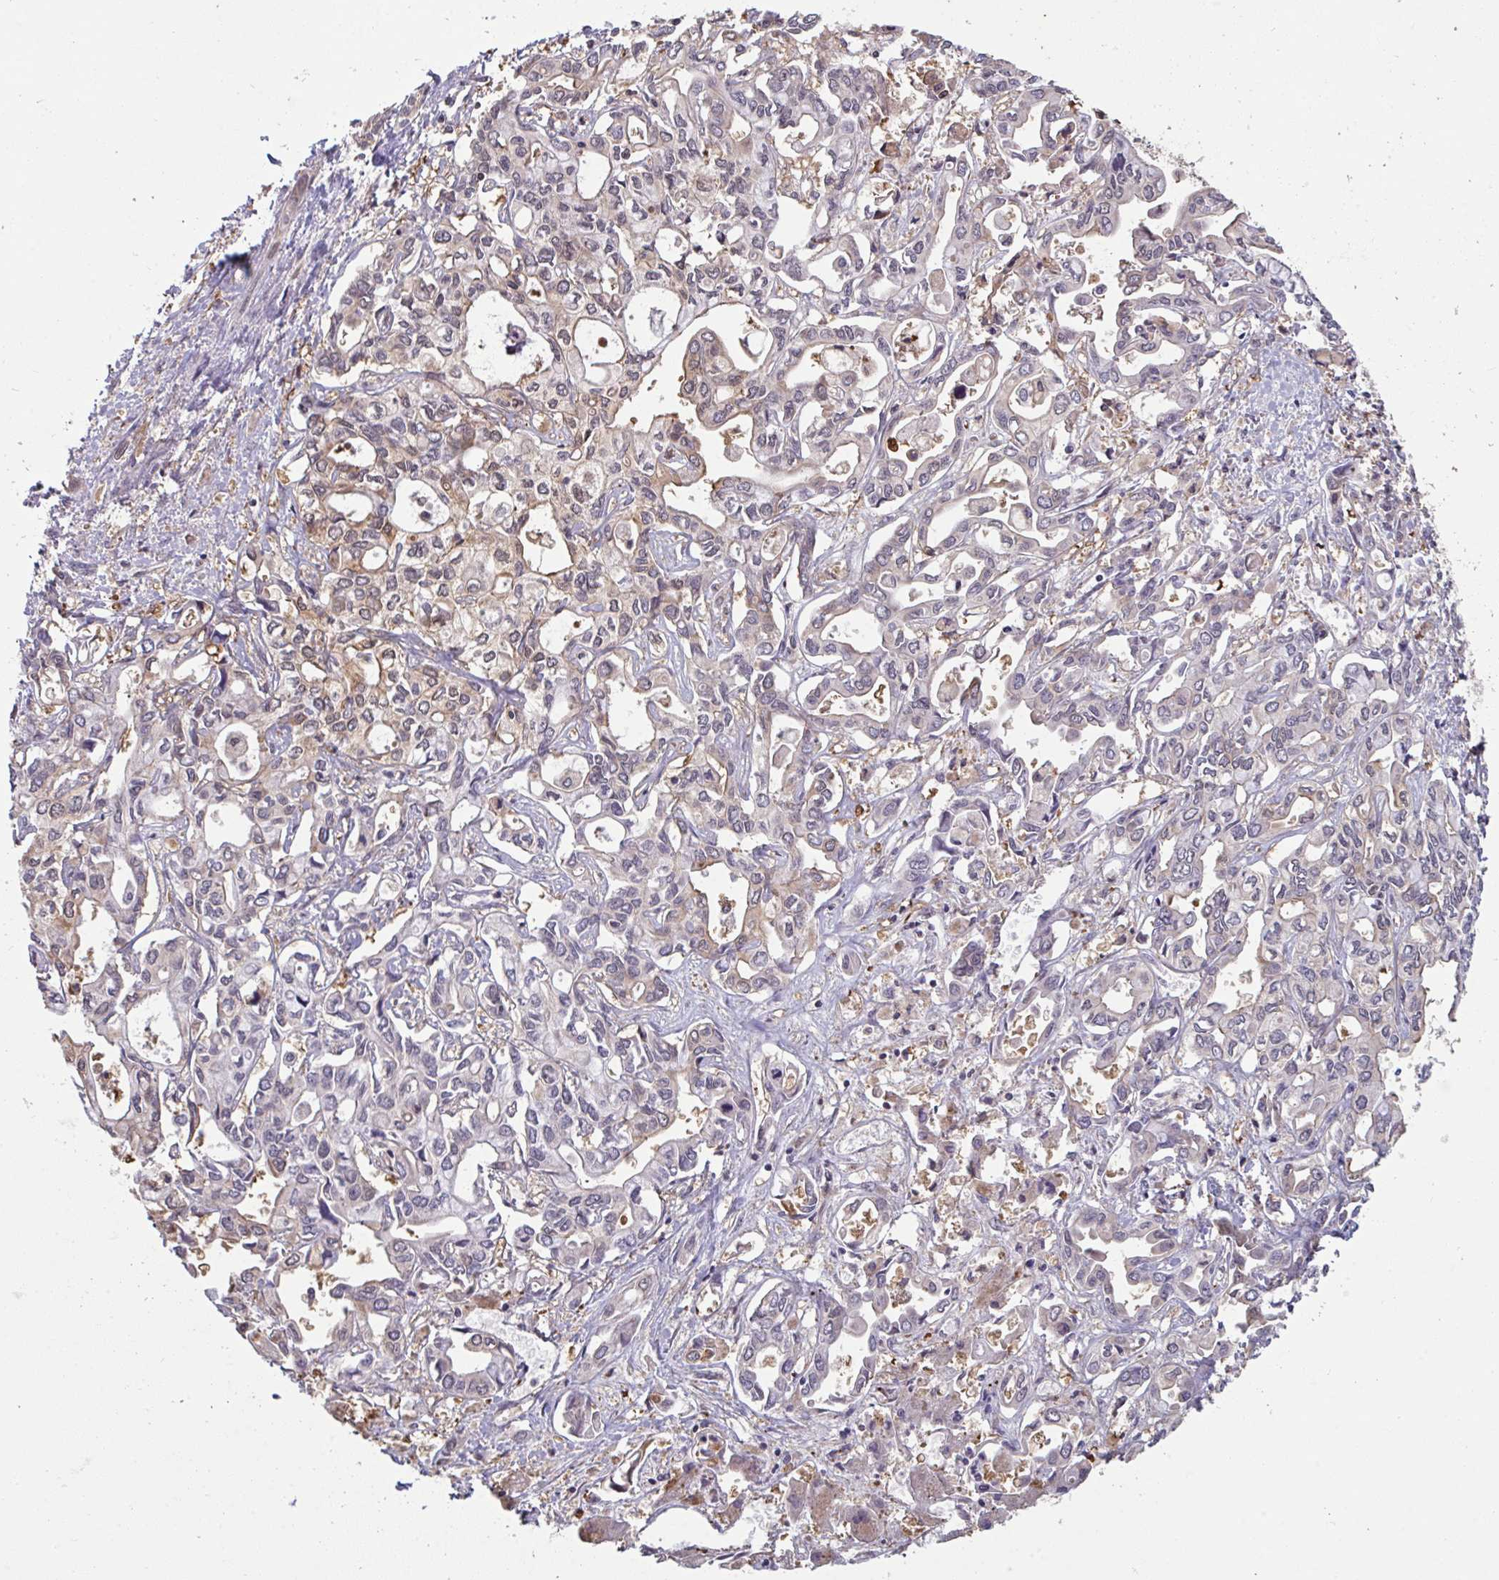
{"staining": {"intensity": "moderate", "quantity": "<25%", "location": "cytoplasmic/membranous,nuclear"}, "tissue": "liver cancer", "cell_type": "Tumor cells", "image_type": "cancer", "snomed": [{"axis": "morphology", "description": "Cholangiocarcinoma"}, {"axis": "topography", "description": "Liver"}], "caption": "Tumor cells display low levels of moderate cytoplasmic/membranous and nuclear staining in about <25% of cells in cholangiocarcinoma (liver).", "gene": "TTC9C", "patient": {"sex": "female", "age": 64}}